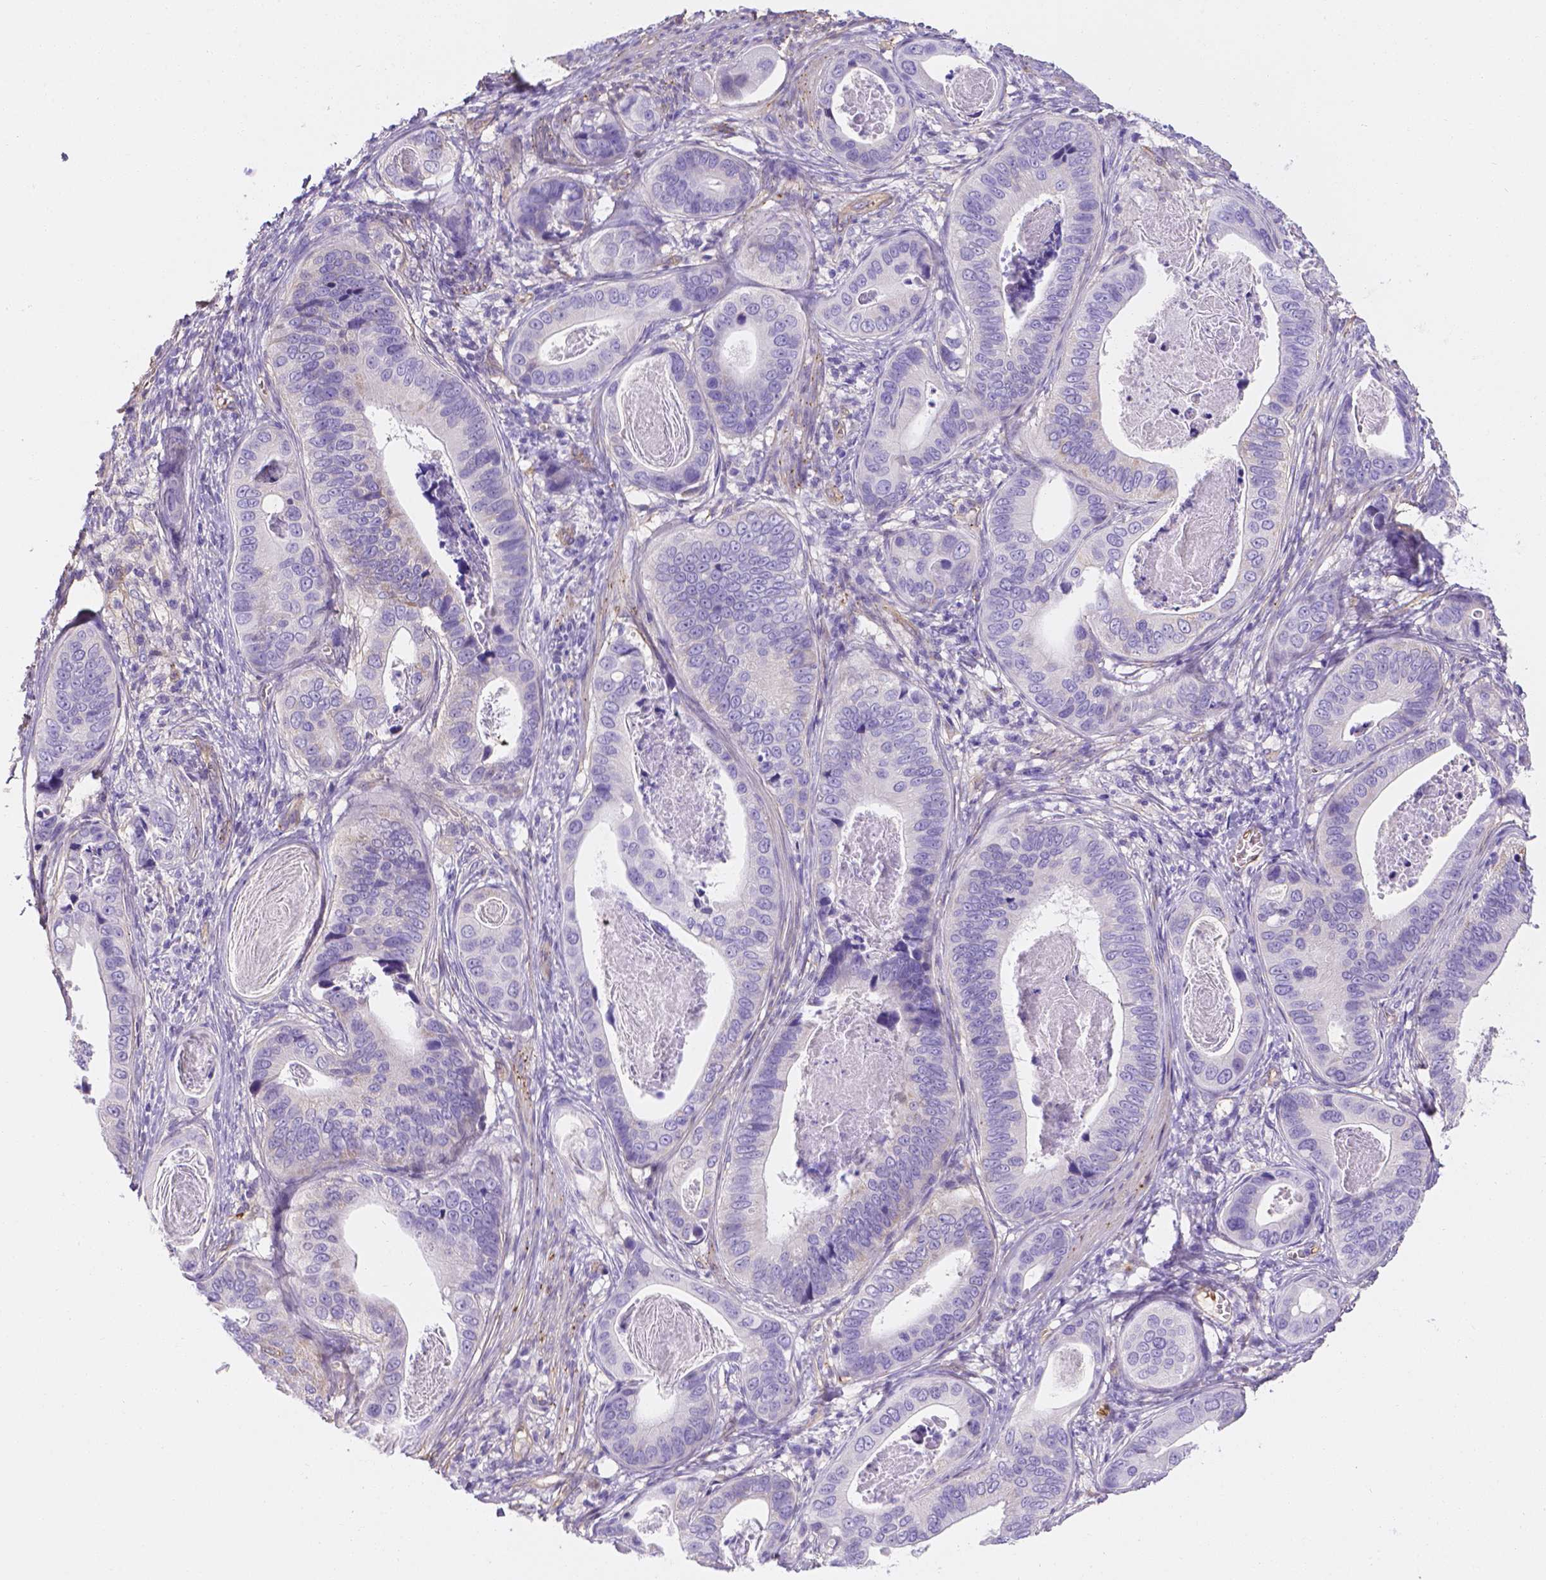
{"staining": {"intensity": "negative", "quantity": "none", "location": "none"}, "tissue": "stomach cancer", "cell_type": "Tumor cells", "image_type": "cancer", "snomed": [{"axis": "morphology", "description": "Adenocarcinoma, NOS"}, {"axis": "topography", "description": "Stomach"}], "caption": "Micrograph shows no significant protein expression in tumor cells of stomach cancer (adenocarcinoma). (Stains: DAB (3,3'-diaminobenzidine) immunohistochemistry with hematoxylin counter stain, Microscopy: brightfield microscopy at high magnification).", "gene": "SLC40A1", "patient": {"sex": "male", "age": 84}}